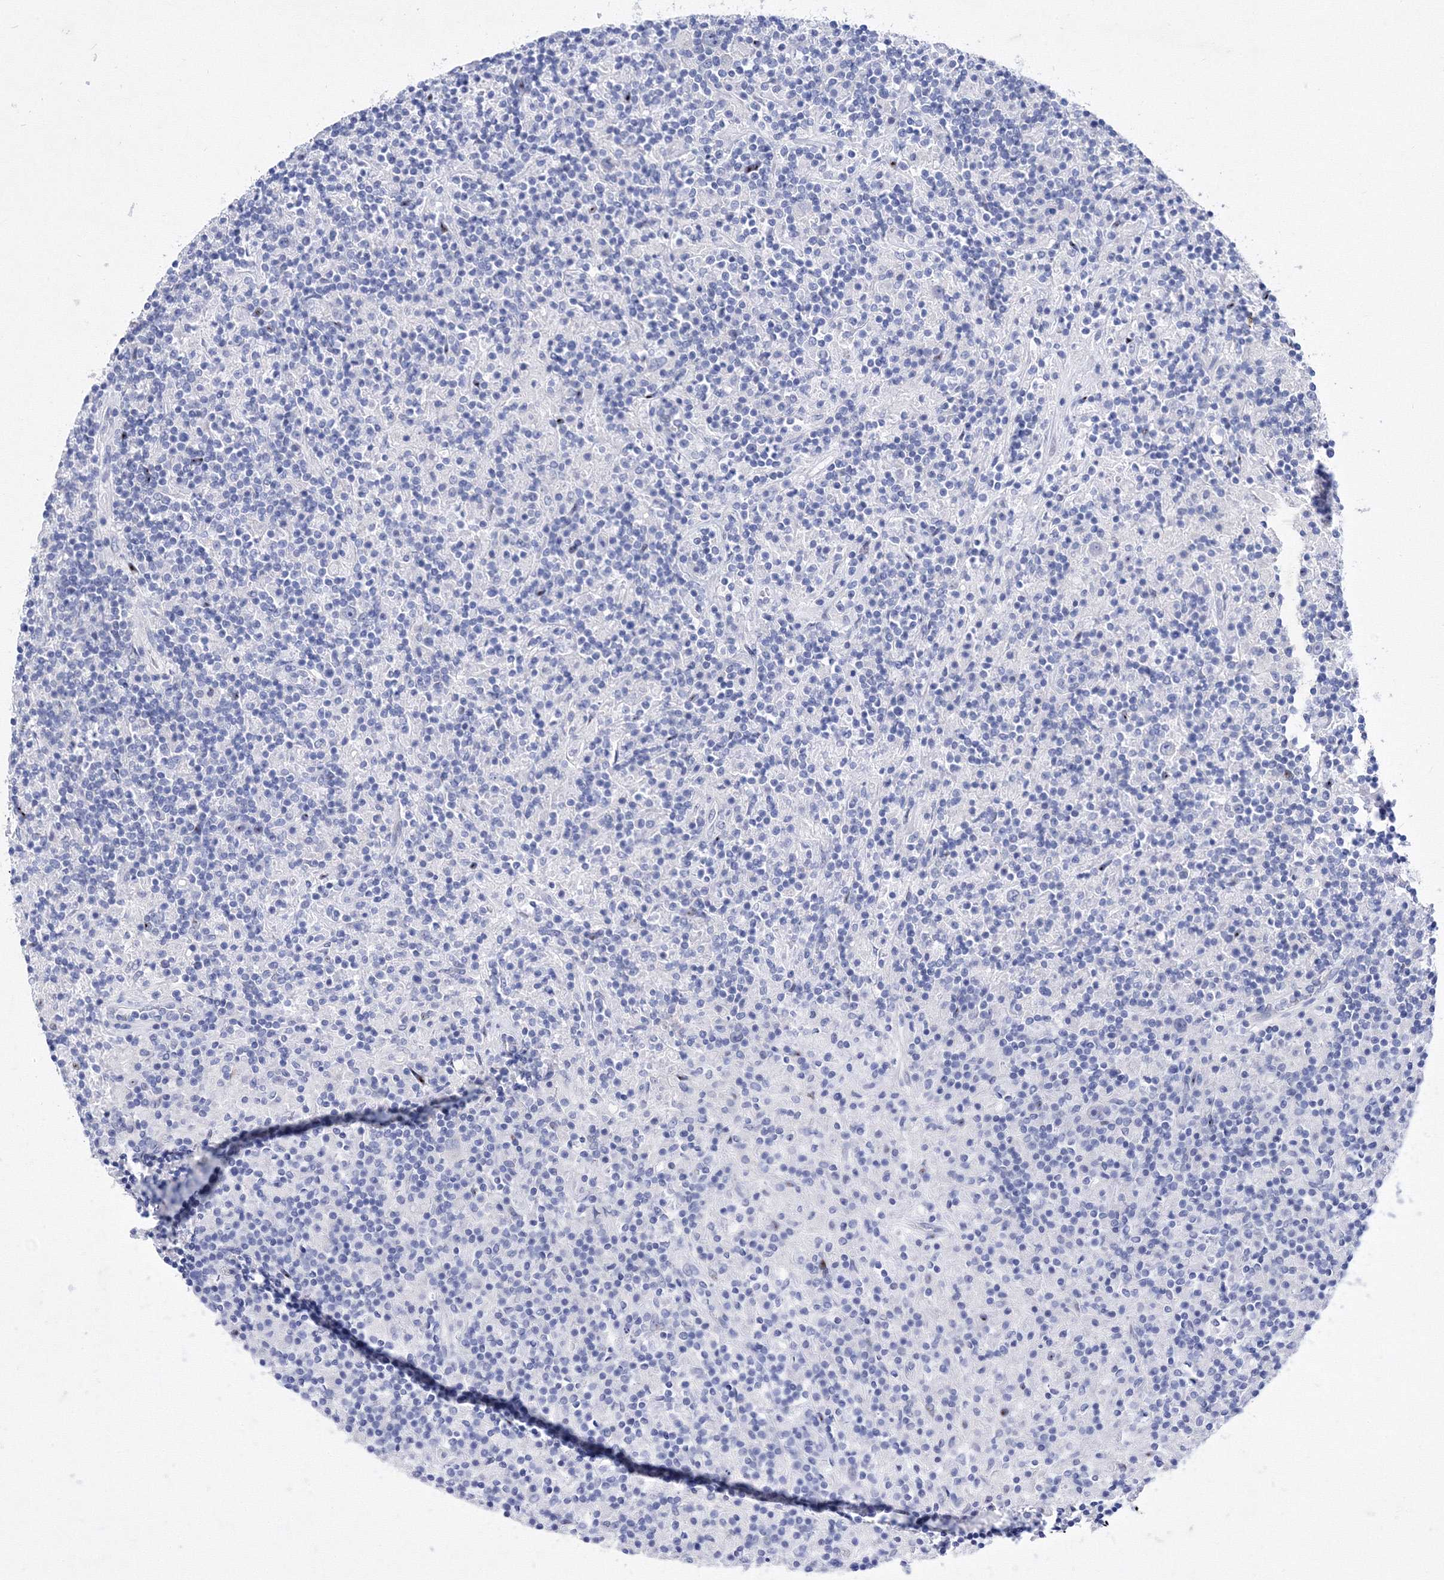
{"staining": {"intensity": "negative", "quantity": "none", "location": "none"}, "tissue": "lymphoma", "cell_type": "Tumor cells", "image_type": "cancer", "snomed": [{"axis": "morphology", "description": "Hodgkin's disease, NOS"}, {"axis": "topography", "description": "Lymph node"}], "caption": "This image is of lymphoma stained with immunohistochemistry (IHC) to label a protein in brown with the nuclei are counter-stained blue. There is no expression in tumor cells.", "gene": "GPN1", "patient": {"sex": "male", "age": 70}}